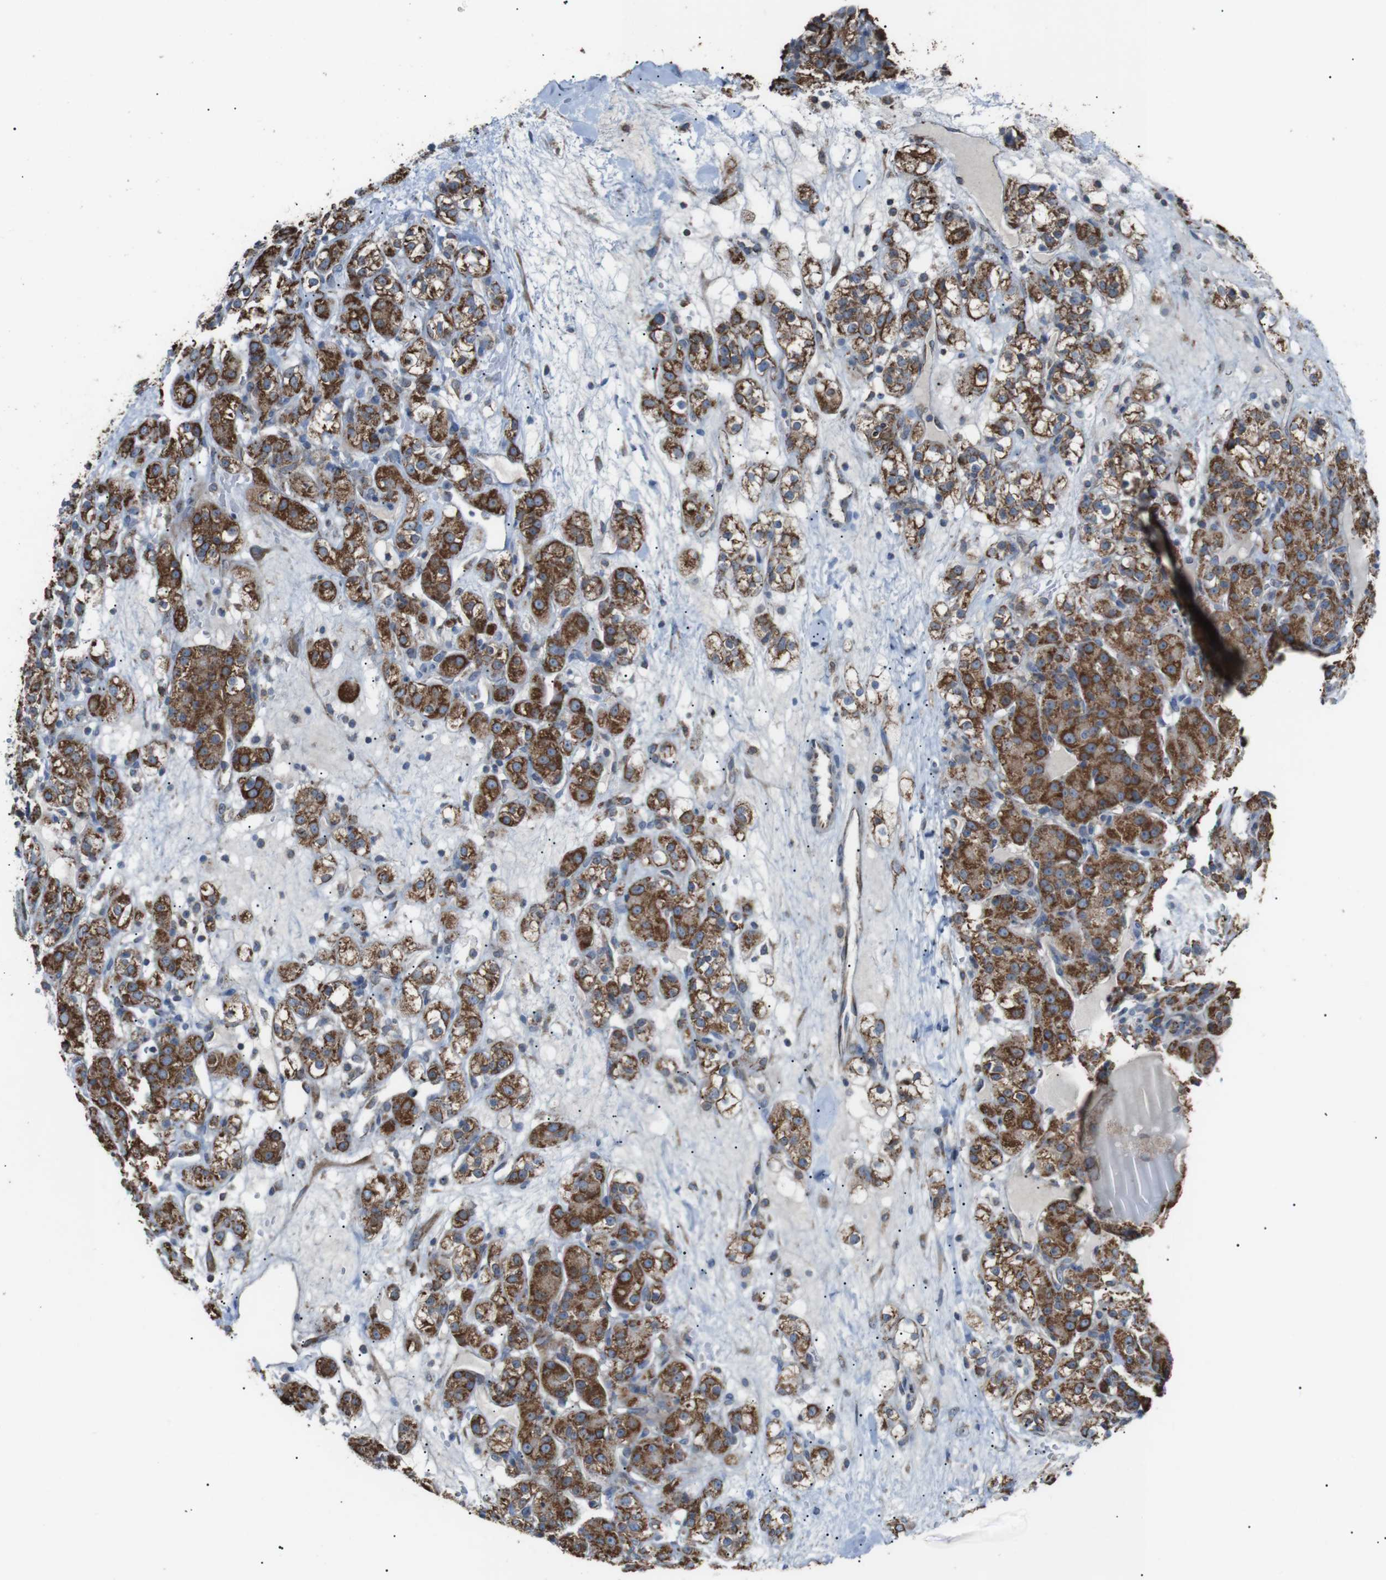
{"staining": {"intensity": "moderate", "quantity": ">75%", "location": "cytoplasmic/membranous"}, "tissue": "renal cancer", "cell_type": "Tumor cells", "image_type": "cancer", "snomed": [{"axis": "morphology", "description": "Normal tissue, NOS"}, {"axis": "morphology", "description": "Adenocarcinoma, NOS"}, {"axis": "topography", "description": "Kidney"}], "caption": "Immunohistochemistry (DAB) staining of renal cancer exhibits moderate cytoplasmic/membranous protein staining in about >75% of tumor cells. Using DAB (3,3'-diaminobenzidine) (brown) and hematoxylin (blue) stains, captured at high magnification using brightfield microscopy.", "gene": "CISD2", "patient": {"sex": "male", "age": 61}}